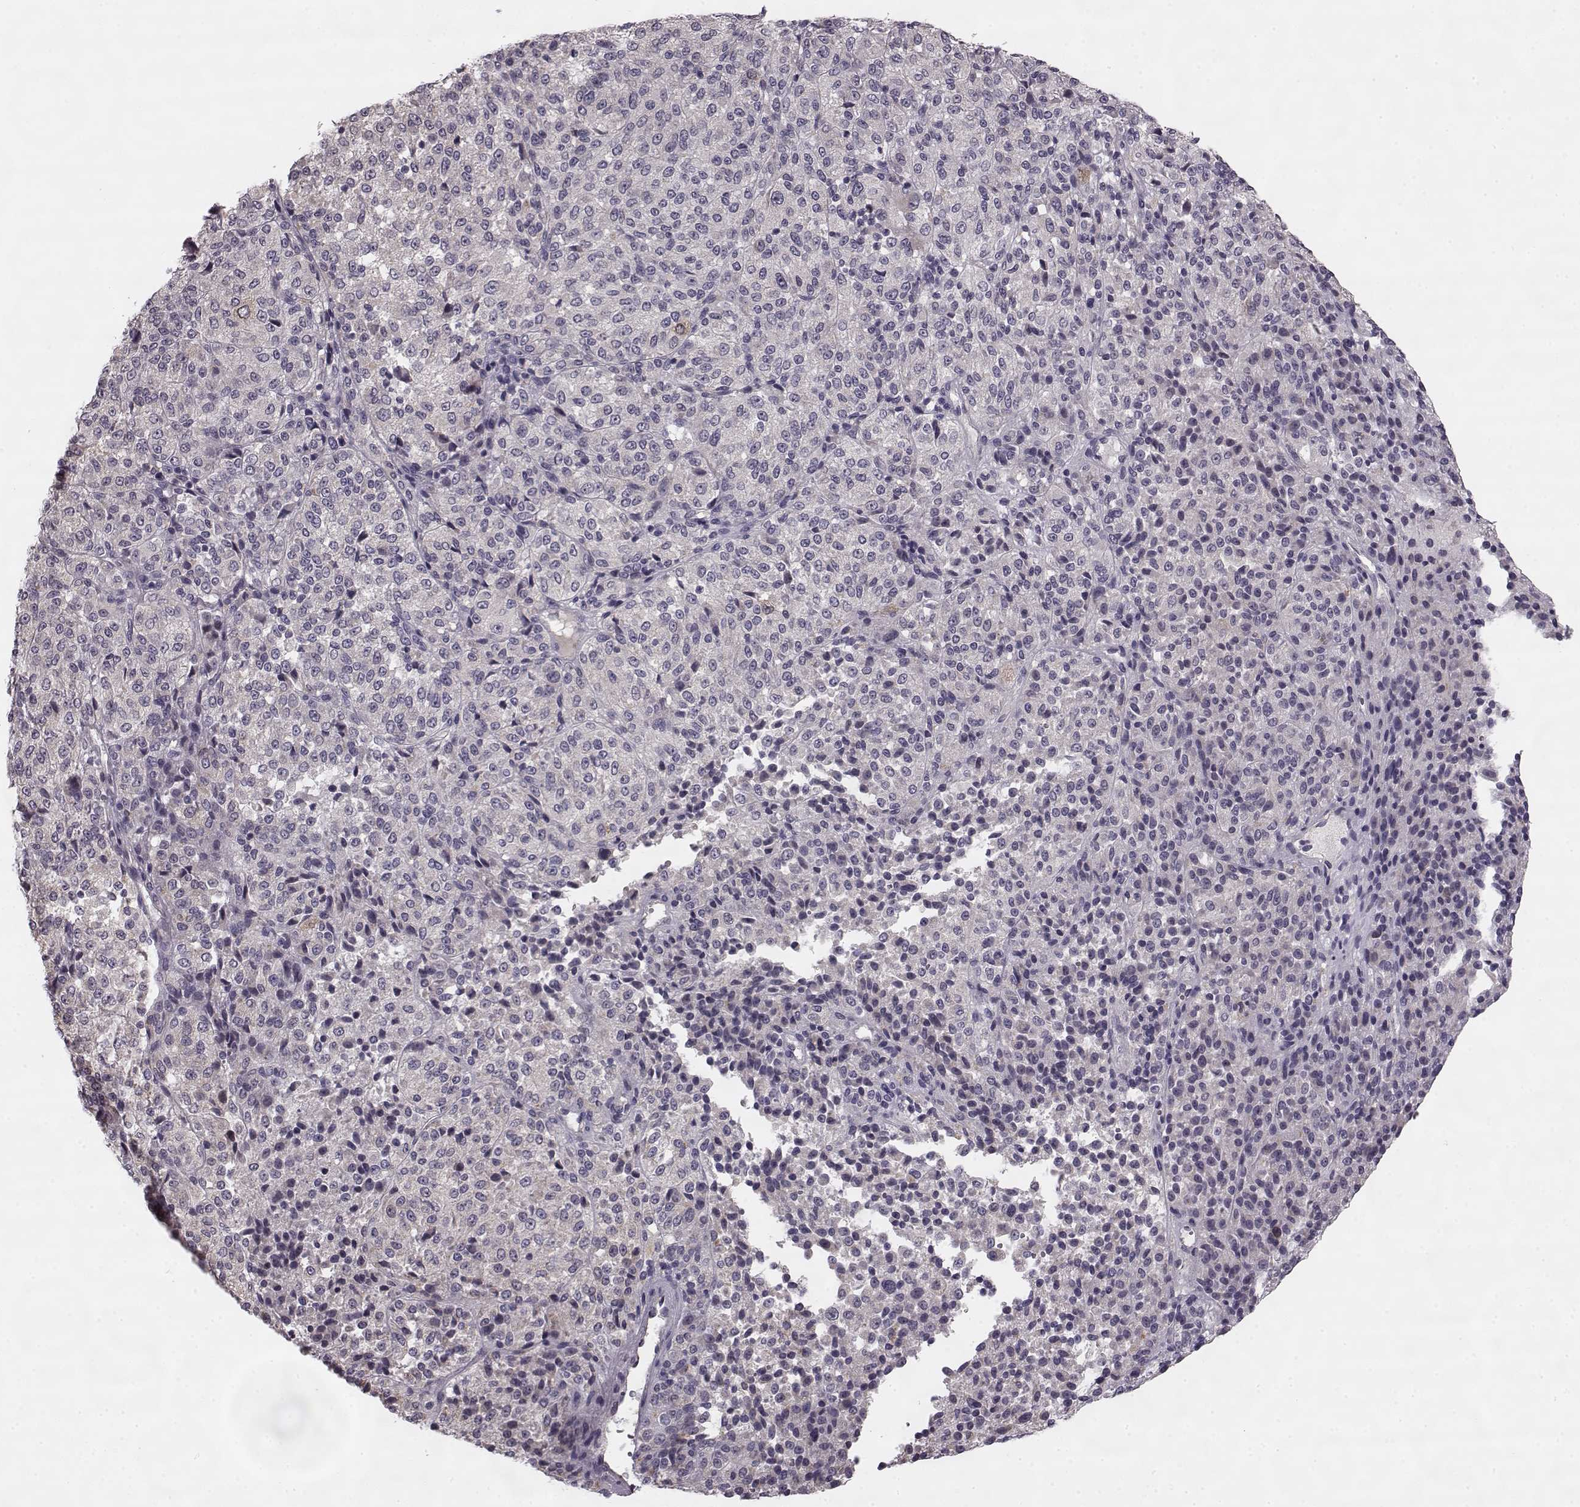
{"staining": {"intensity": "negative", "quantity": "none", "location": "none"}, "tissue": "melanoma", "cell_type": "Tumor cells", "image_type": "cancer", "snomed": [{"axis": "morphology", "description": "Malignant melanoma, Metastatic site"}, {"axis": "topography", "description": "Brain"}], "caption": "Tumor cells show no significant positivity in malignant melanoma (metastatic site).", "gene": "HMMR", "patient": {"sex": "female", "age": 56}}